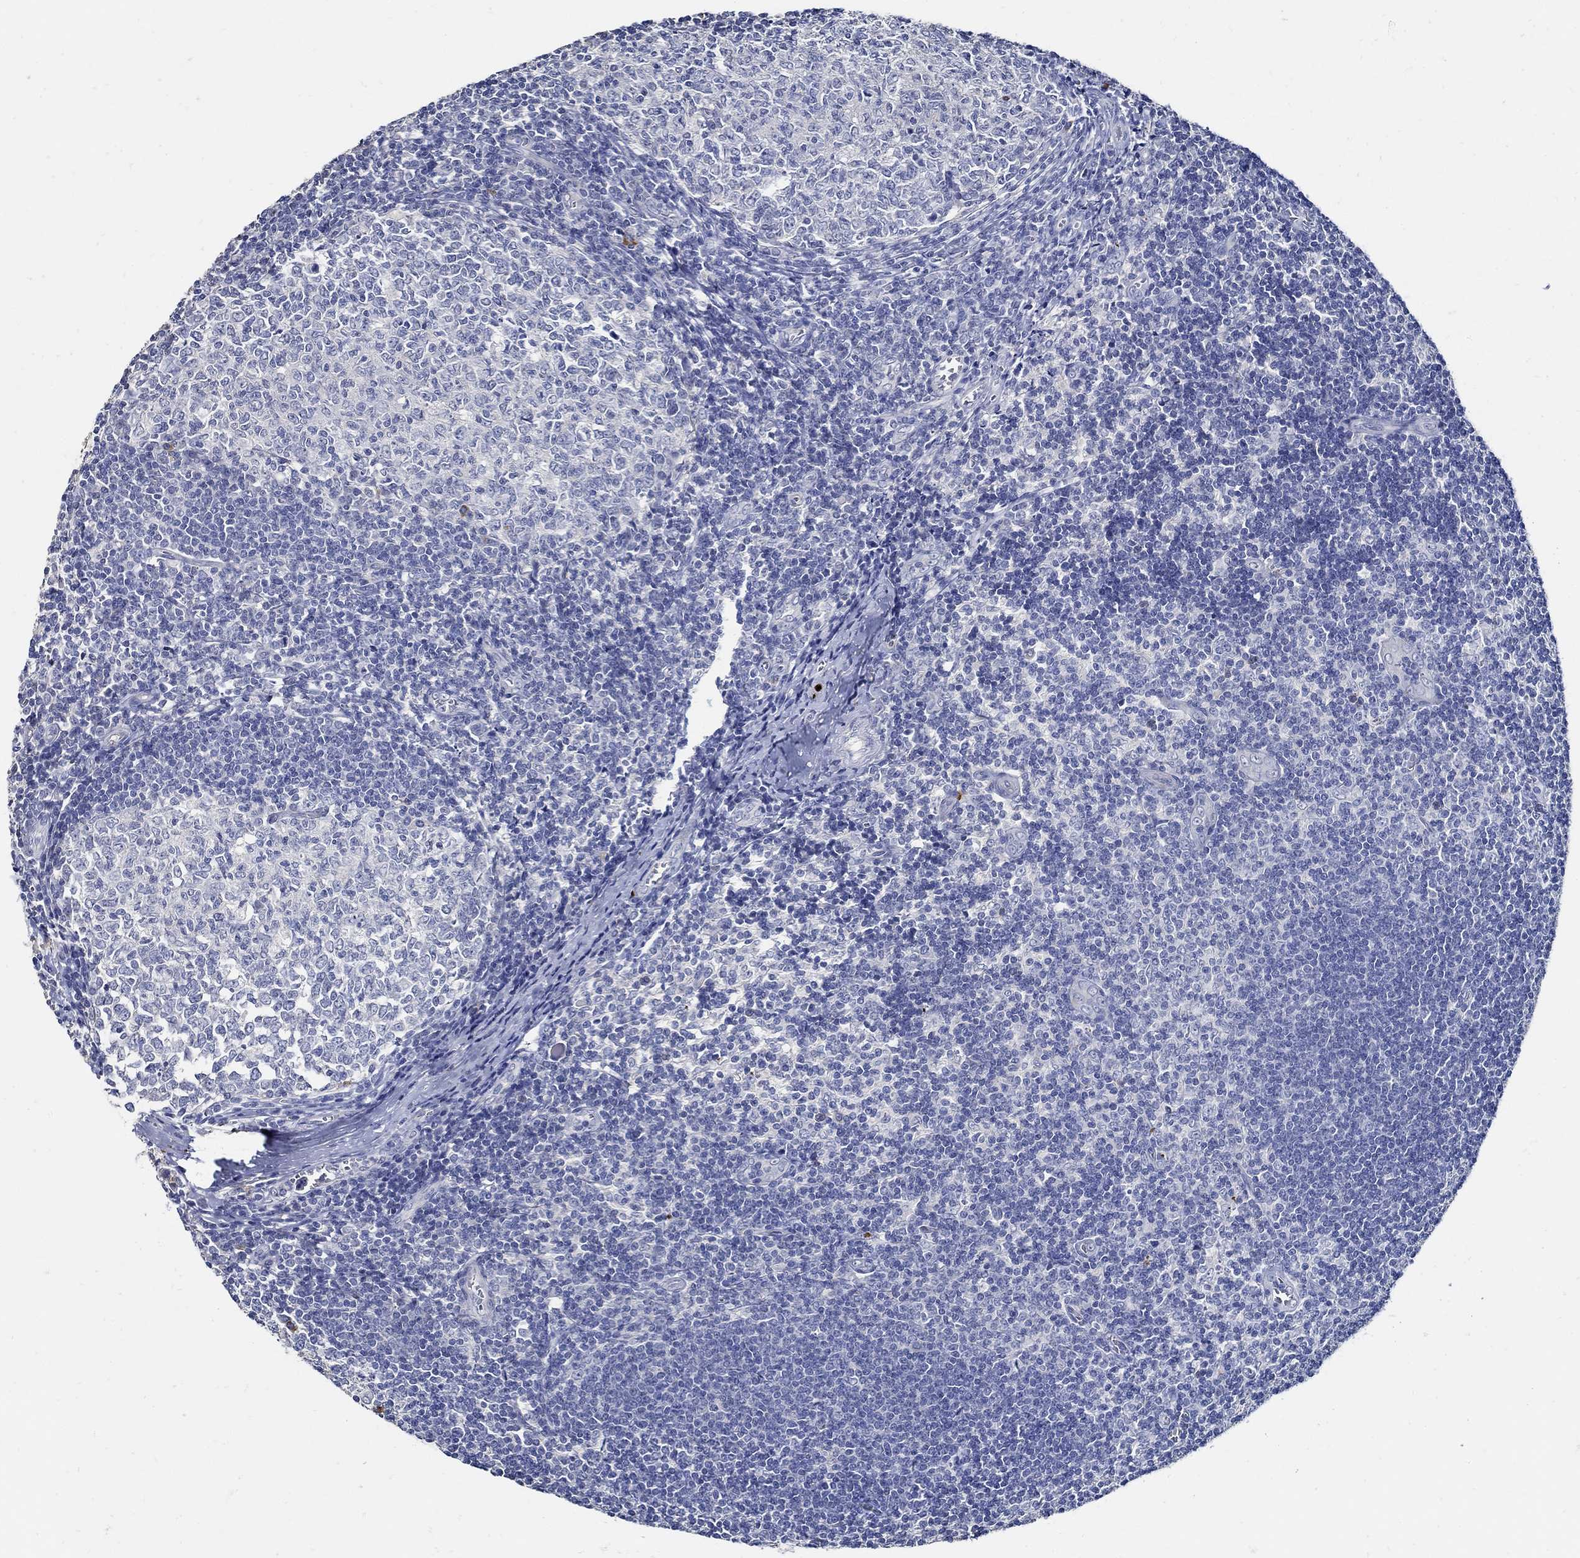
{"staining": {"intensity": "negative", "quantity": "none", "location": "none"}, "tissue": "tonsil", "cell_type": "Germinal center cells", "image_type": "normal", "snomed": [{"axis": "morphology", "description": "Normal tissue, NOS"}, {"axis": "topography", "description": "Tonsil"}], "caption": "This is an IHC photomicrograph of unremarkable tonsil. There is no expression in germinal center cells.", "gene": "PRX", "patient": {"sex": "male", "age": 33}}